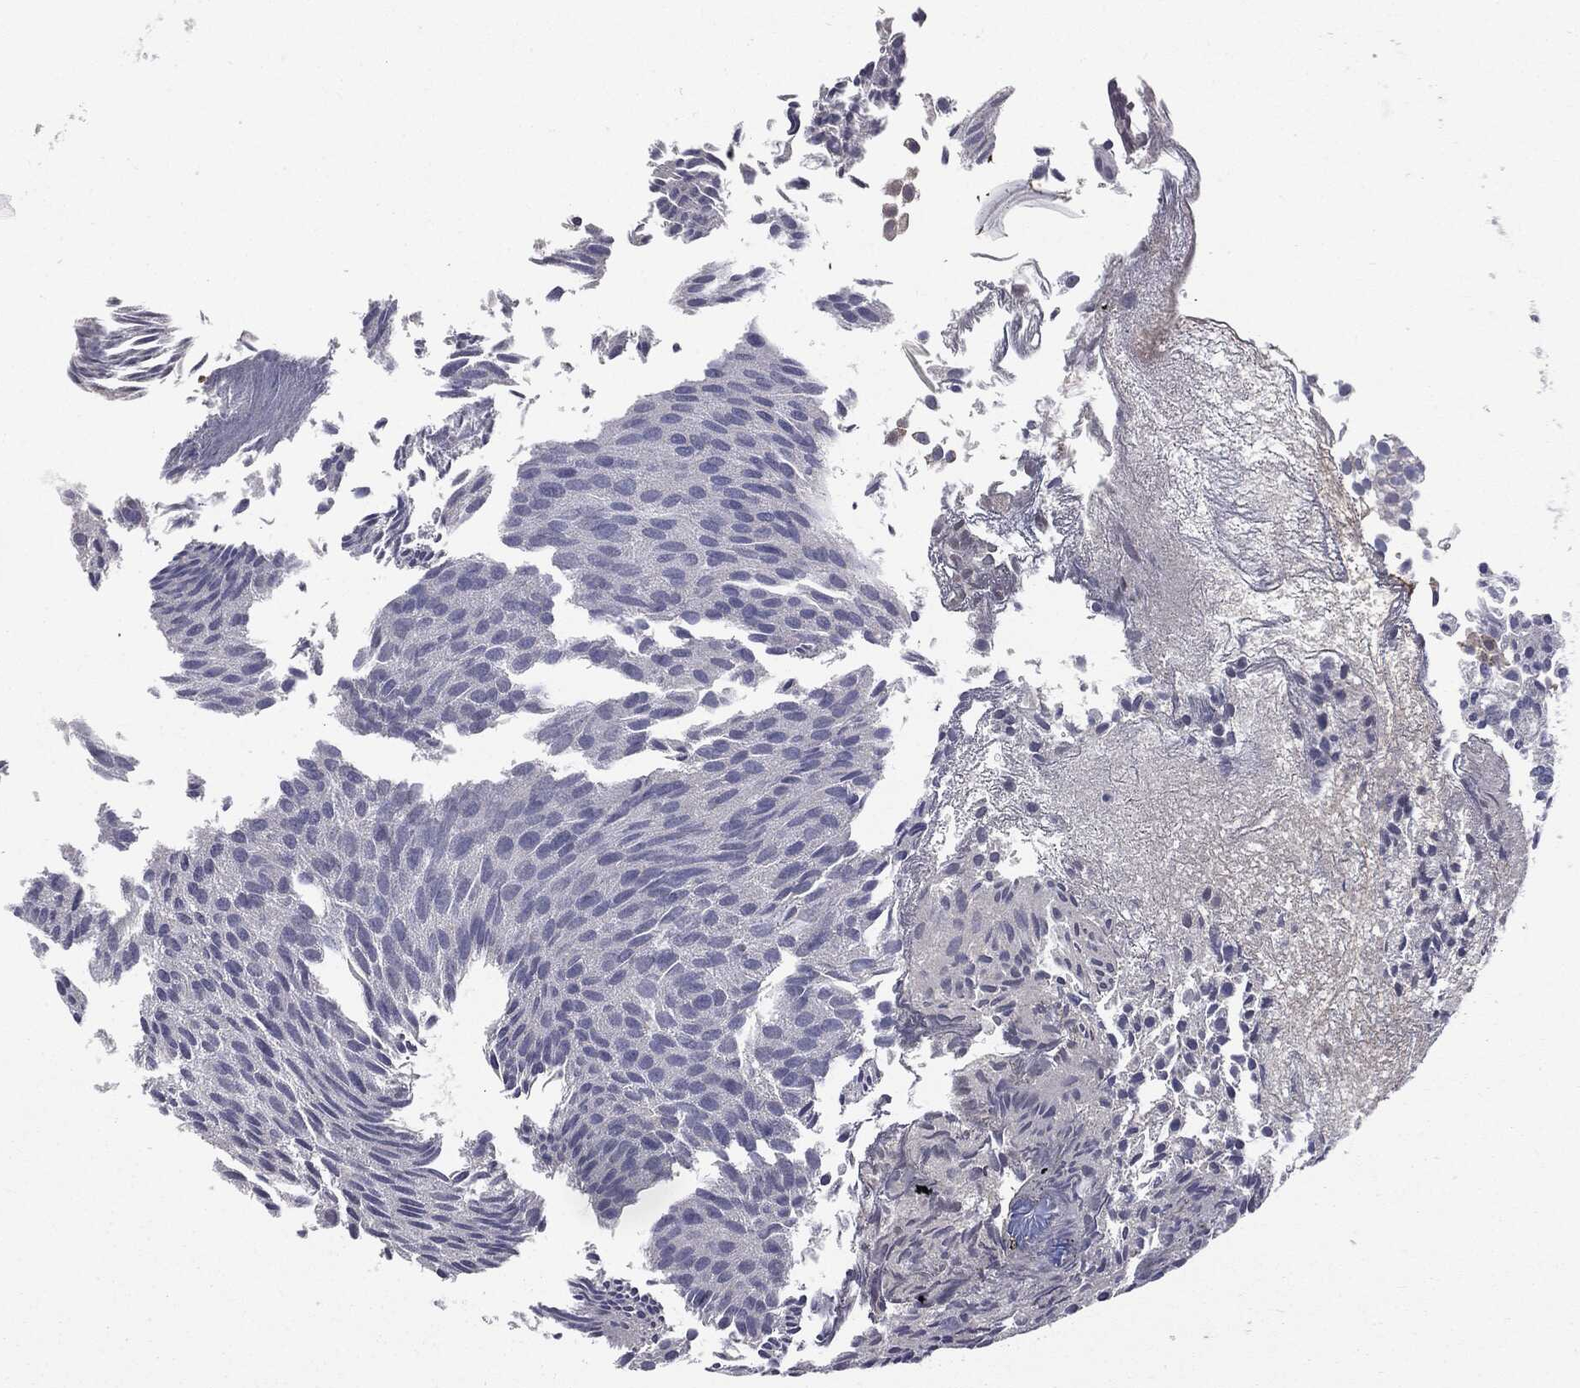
{"staining": {"intensity": "negative", "quantity": "none", "location": "none"}, "tissue": "urothelial cancer", "cell_type": "Tumor cells", "image_type": "cancer", "snomed": [{"axis": "morphology", "description": "Urothelial carcinoma, Low grade"}, {"axis": "topography", "description": "Urinary bladder"}], "caption": "An IHC image of urothelial cancer is shown. There is no staining in tumor cells of urothelial cancer.", "gene": "PTPA", "patient": {"sex": "male", "age": 89}}